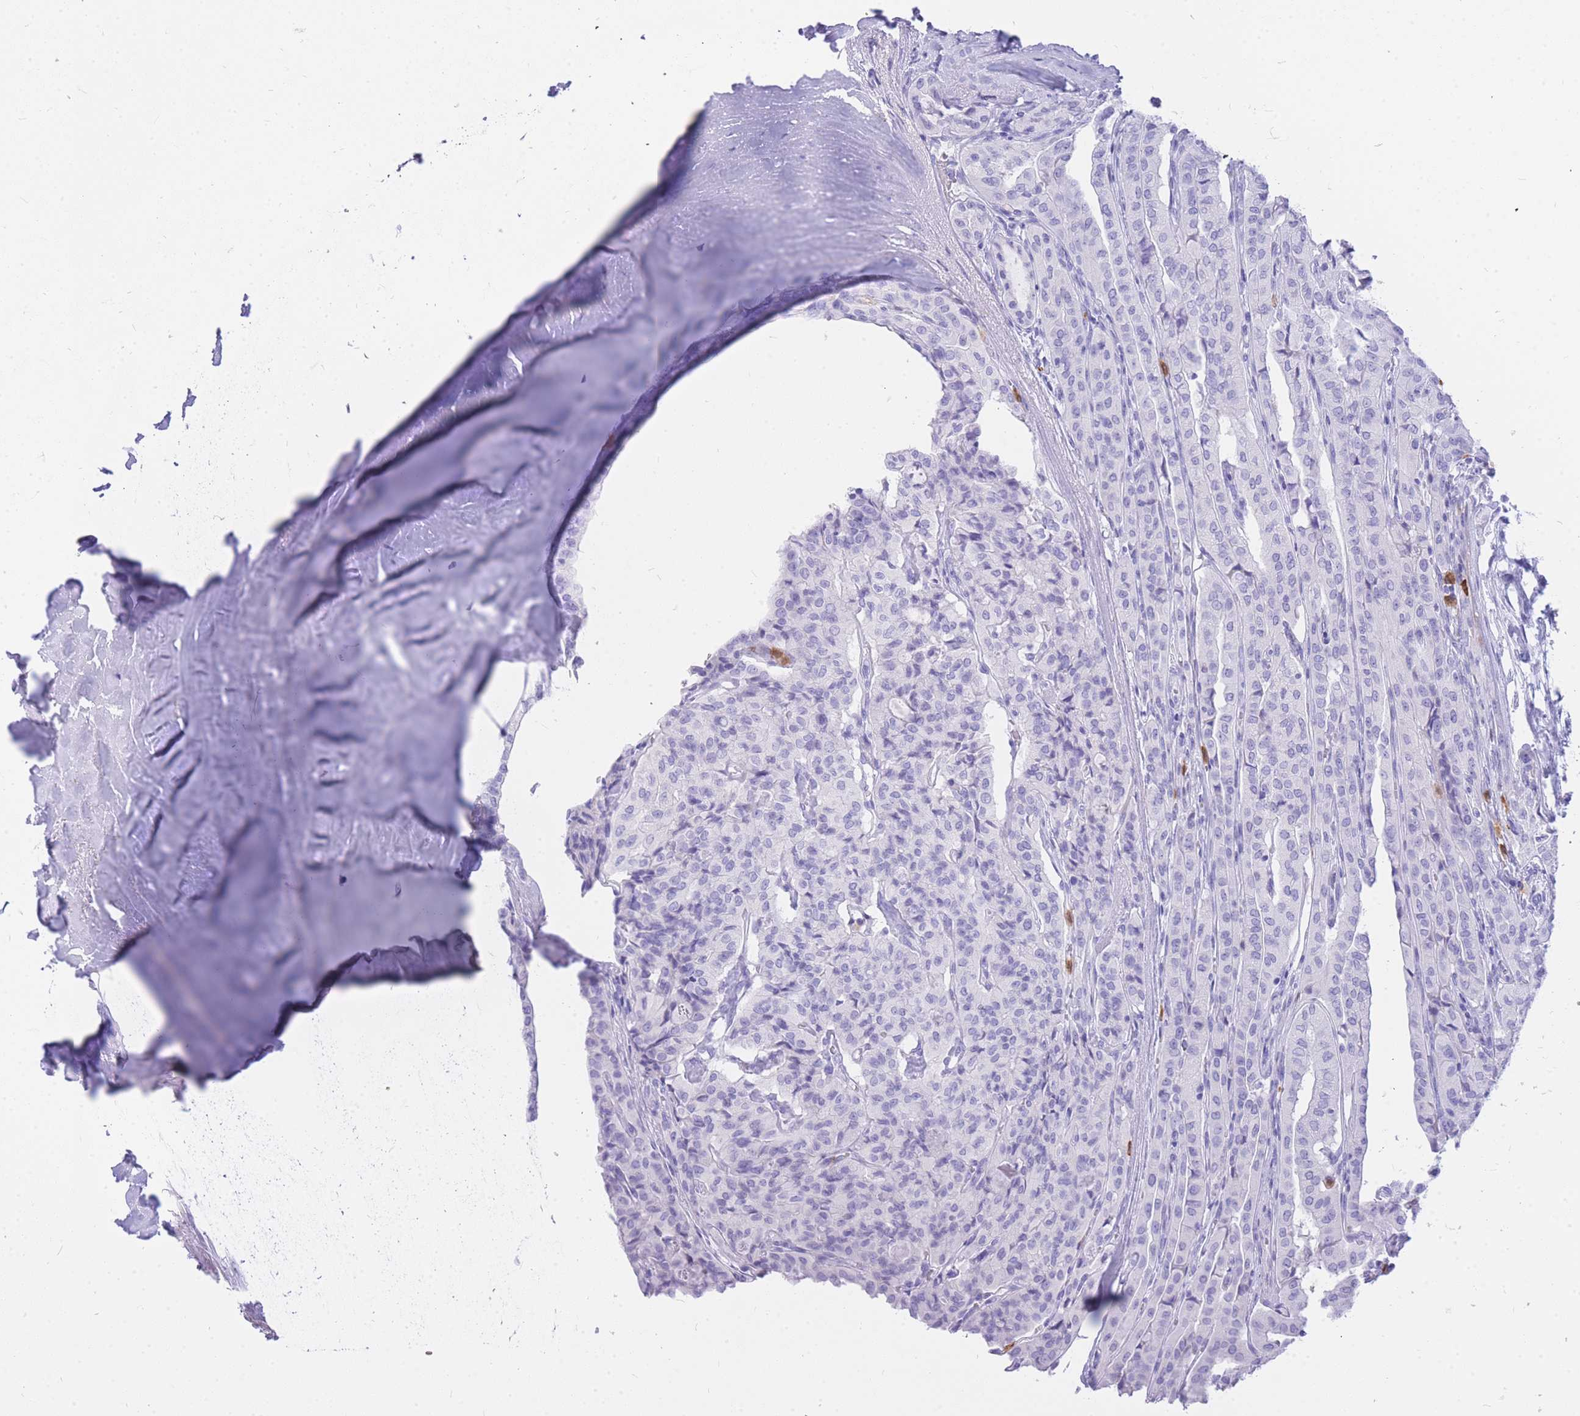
{"staining": {"intensity": "negative", "quantity": "none", "location": "none"}, "tissue": "thyroid cancer", "cell_type": "Tumor cells", "image_type": "cancer", "snomed": [{"axis": "morphology", "description": "Papillary adenocarcinoma, NOS"}, {"axis": "topography", "description": "Thyroid gland"}], "caption": "There is no significant positivity in tumor cells of thyroid papillary adenocarcinoma. (DAB (3,3'-diaminobenzidine) immunohistochemistry, high magnification).", "gene": "HERC1", "patient": {"sex": "female", "age": 59}}